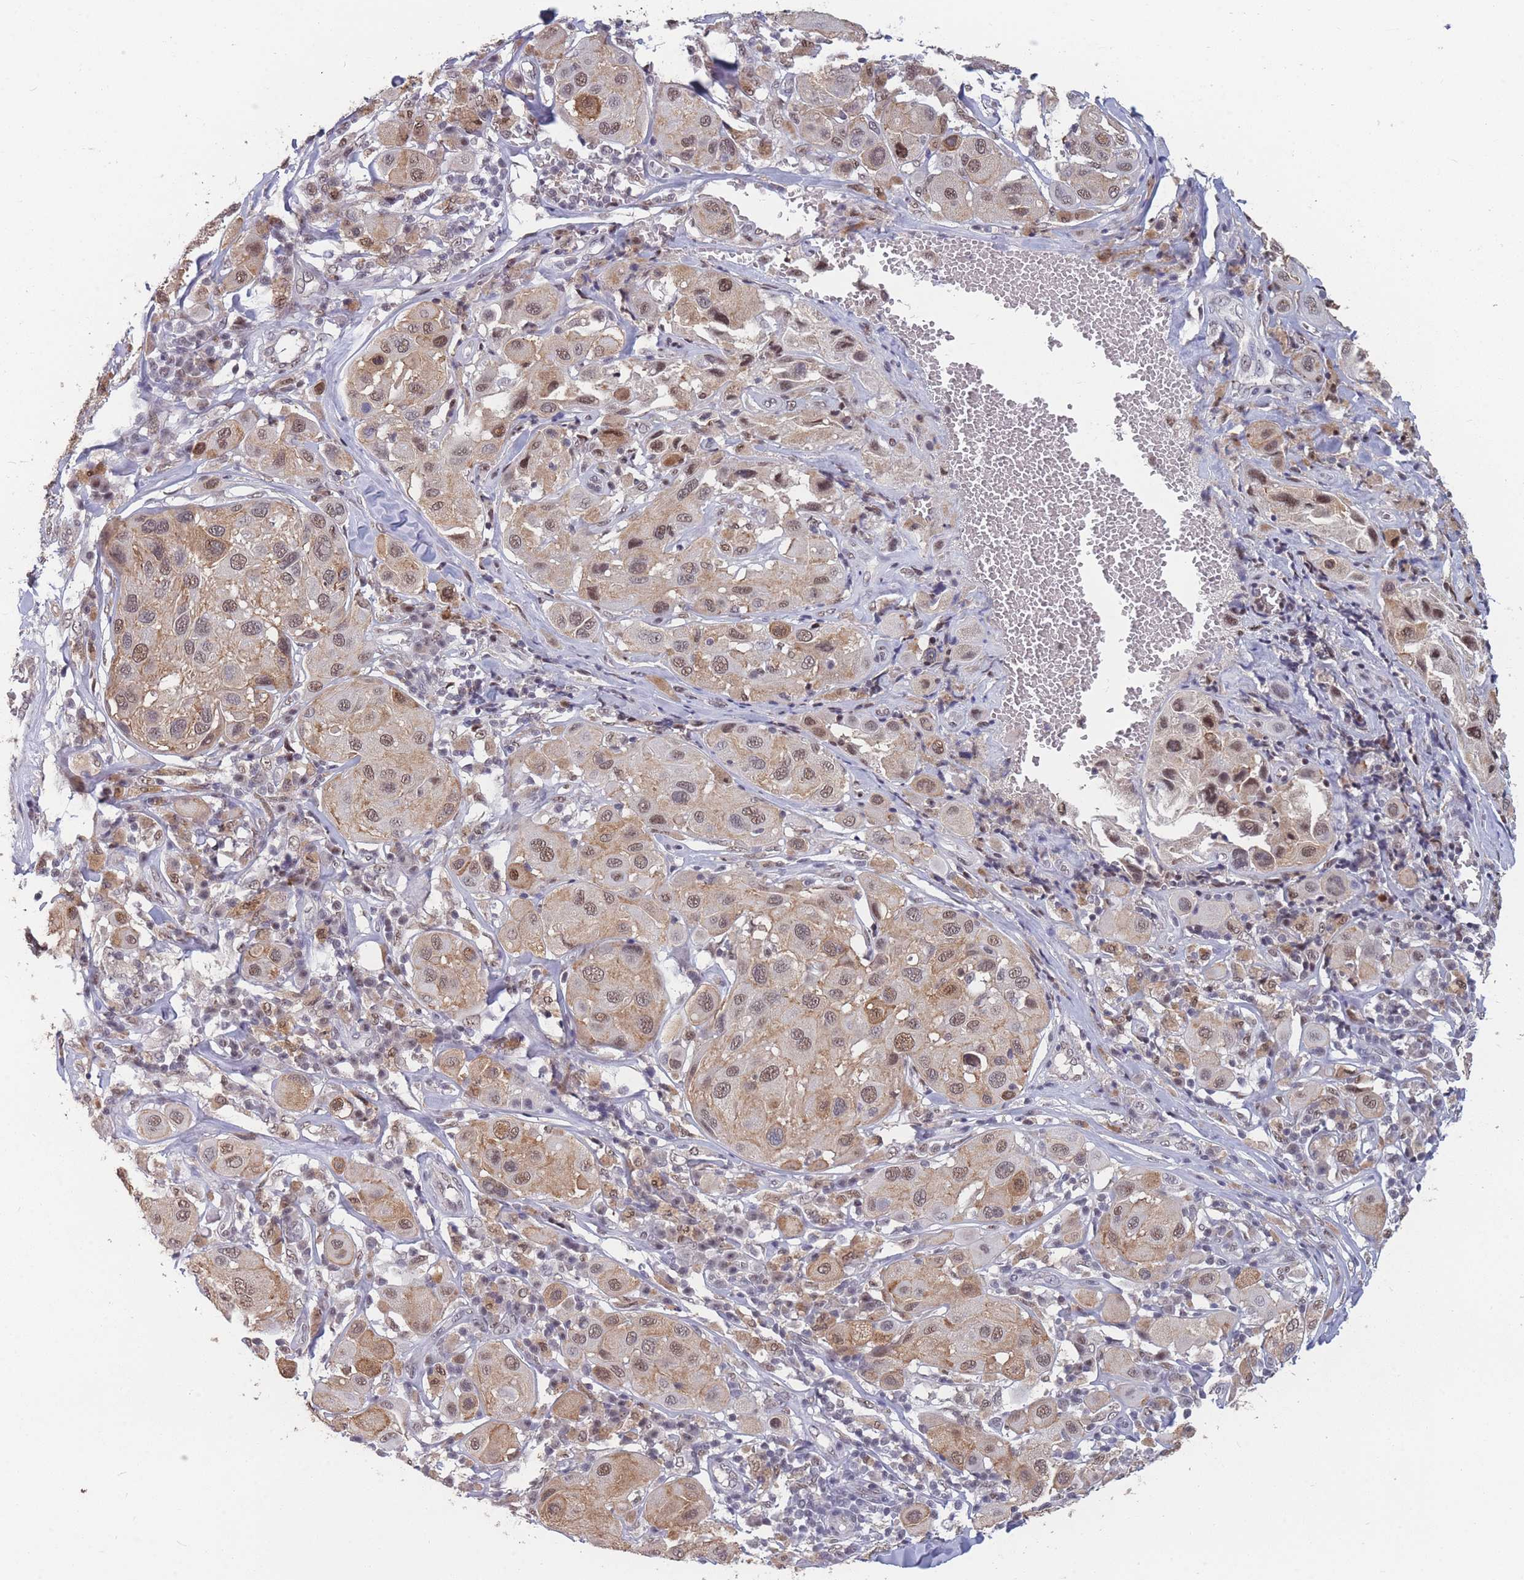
{"staining": {"intensity": "moderate", "quantity": ">75%", "location": "nuclear"}, "tissue": "melanoma", "cell_type": "Tumor cells", "image_type": "cancer", "snomed": [{"axis": "morphology", "description": "Malignant melanoma, Metastatic site"}, {"axis": "topography", "description": "Skin"}], "caption": "IHC micrograph of malignant melanoma (metastatic site) stained for a protein (brown), which exhibits medium levels of moderate nuclear positivity in about >75% of tumor cells.", "gene": "SNRPA1", "patient": {"sex": "male", "age": 41}}